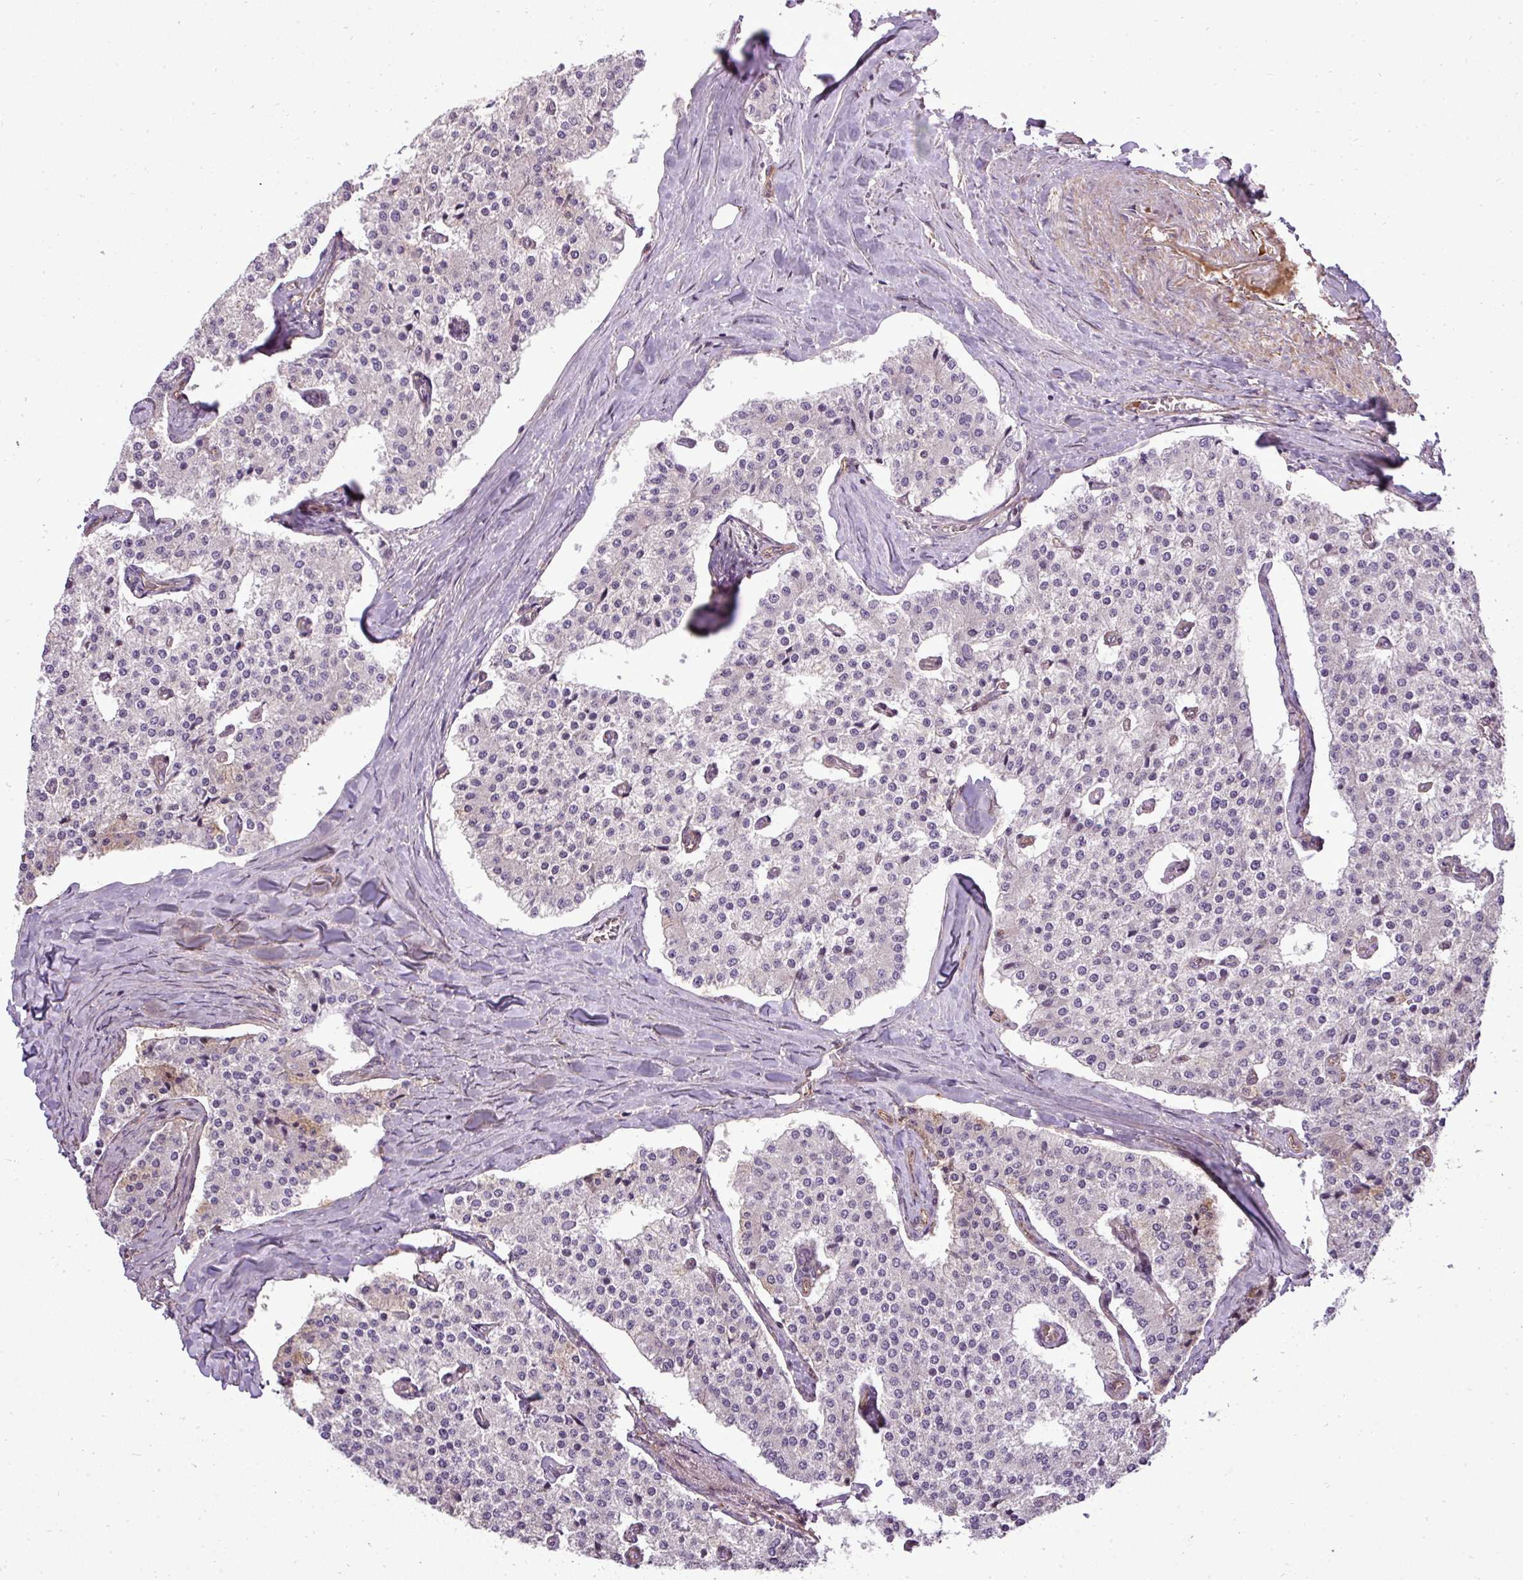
{"staining": {"intensity": "negative", "quantity": "none", "location": "none"}, "tissue": "carcinoid", "cell_type": "Tumor cells", "image_type": "cancer", "snomed": [{"axis": "morphology", "description": "Carcinoid, malignant, NOS"}, {"axis": "topography", "description": "Colon"}], "caption": "Immunohistochemistry (IHC) of carcinoid (malignant) demonstrates no expression in tumor cells.", "gene": "PDRG1", "patient": {"sex": "female", "age": 52}}